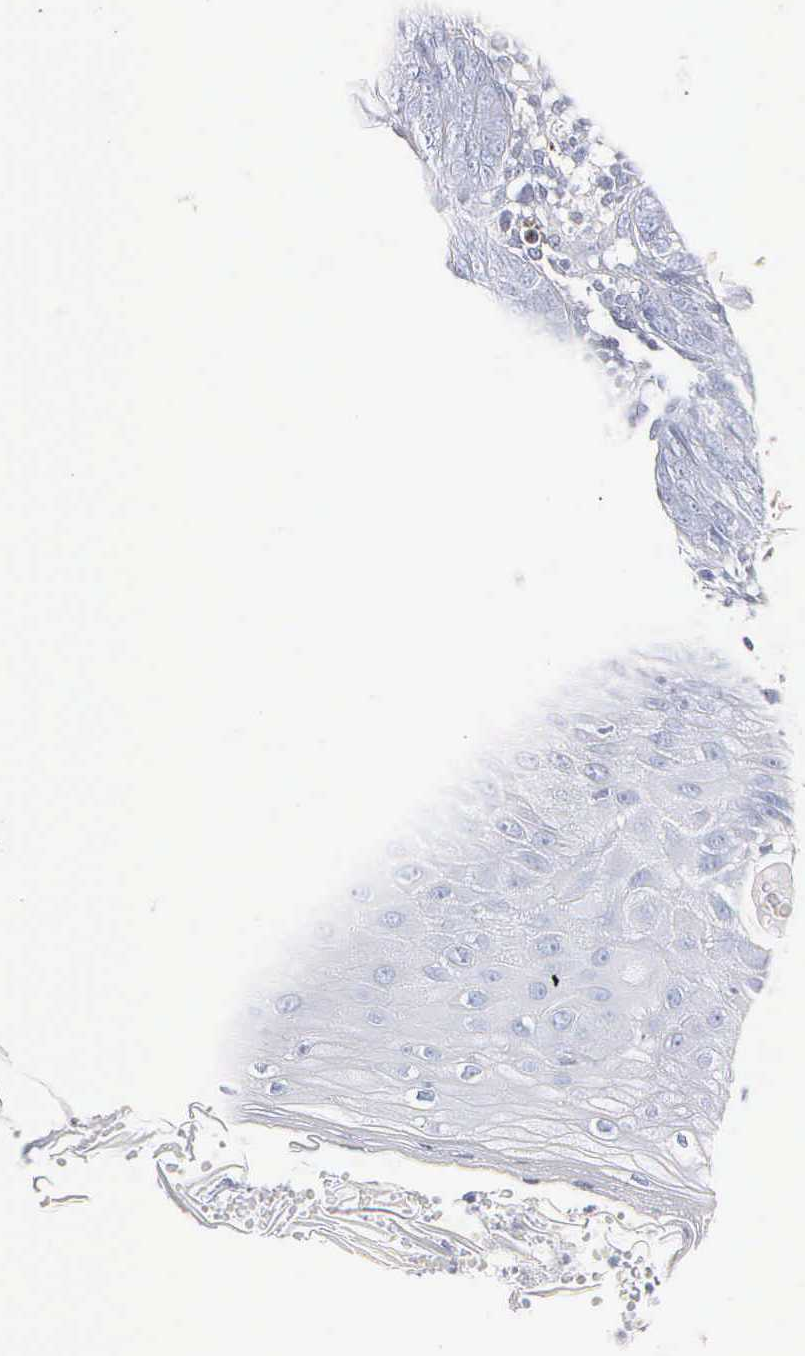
{"staining": {"intensity": "negative", "quantity": "none", "location": "none"}, "tissue": "skin cancer", "cell_type": "Tumor cells", "image_type": "cancer", "snomed": [{"axis": "morphology", "description": "Normal tissue, NOS"}, {"axis": "morphology", "description": "Basal cell carcinoma"}, {"axis": "topography", "description": "Skin"}], "caption": "A high-resolution histopathology image shows IHC staining of skin basal cell carcinoma, which demonstrates no significant expression in tumor cells.", "gene": "ENO2", "patient": {"sex": "male", "age": 74}}